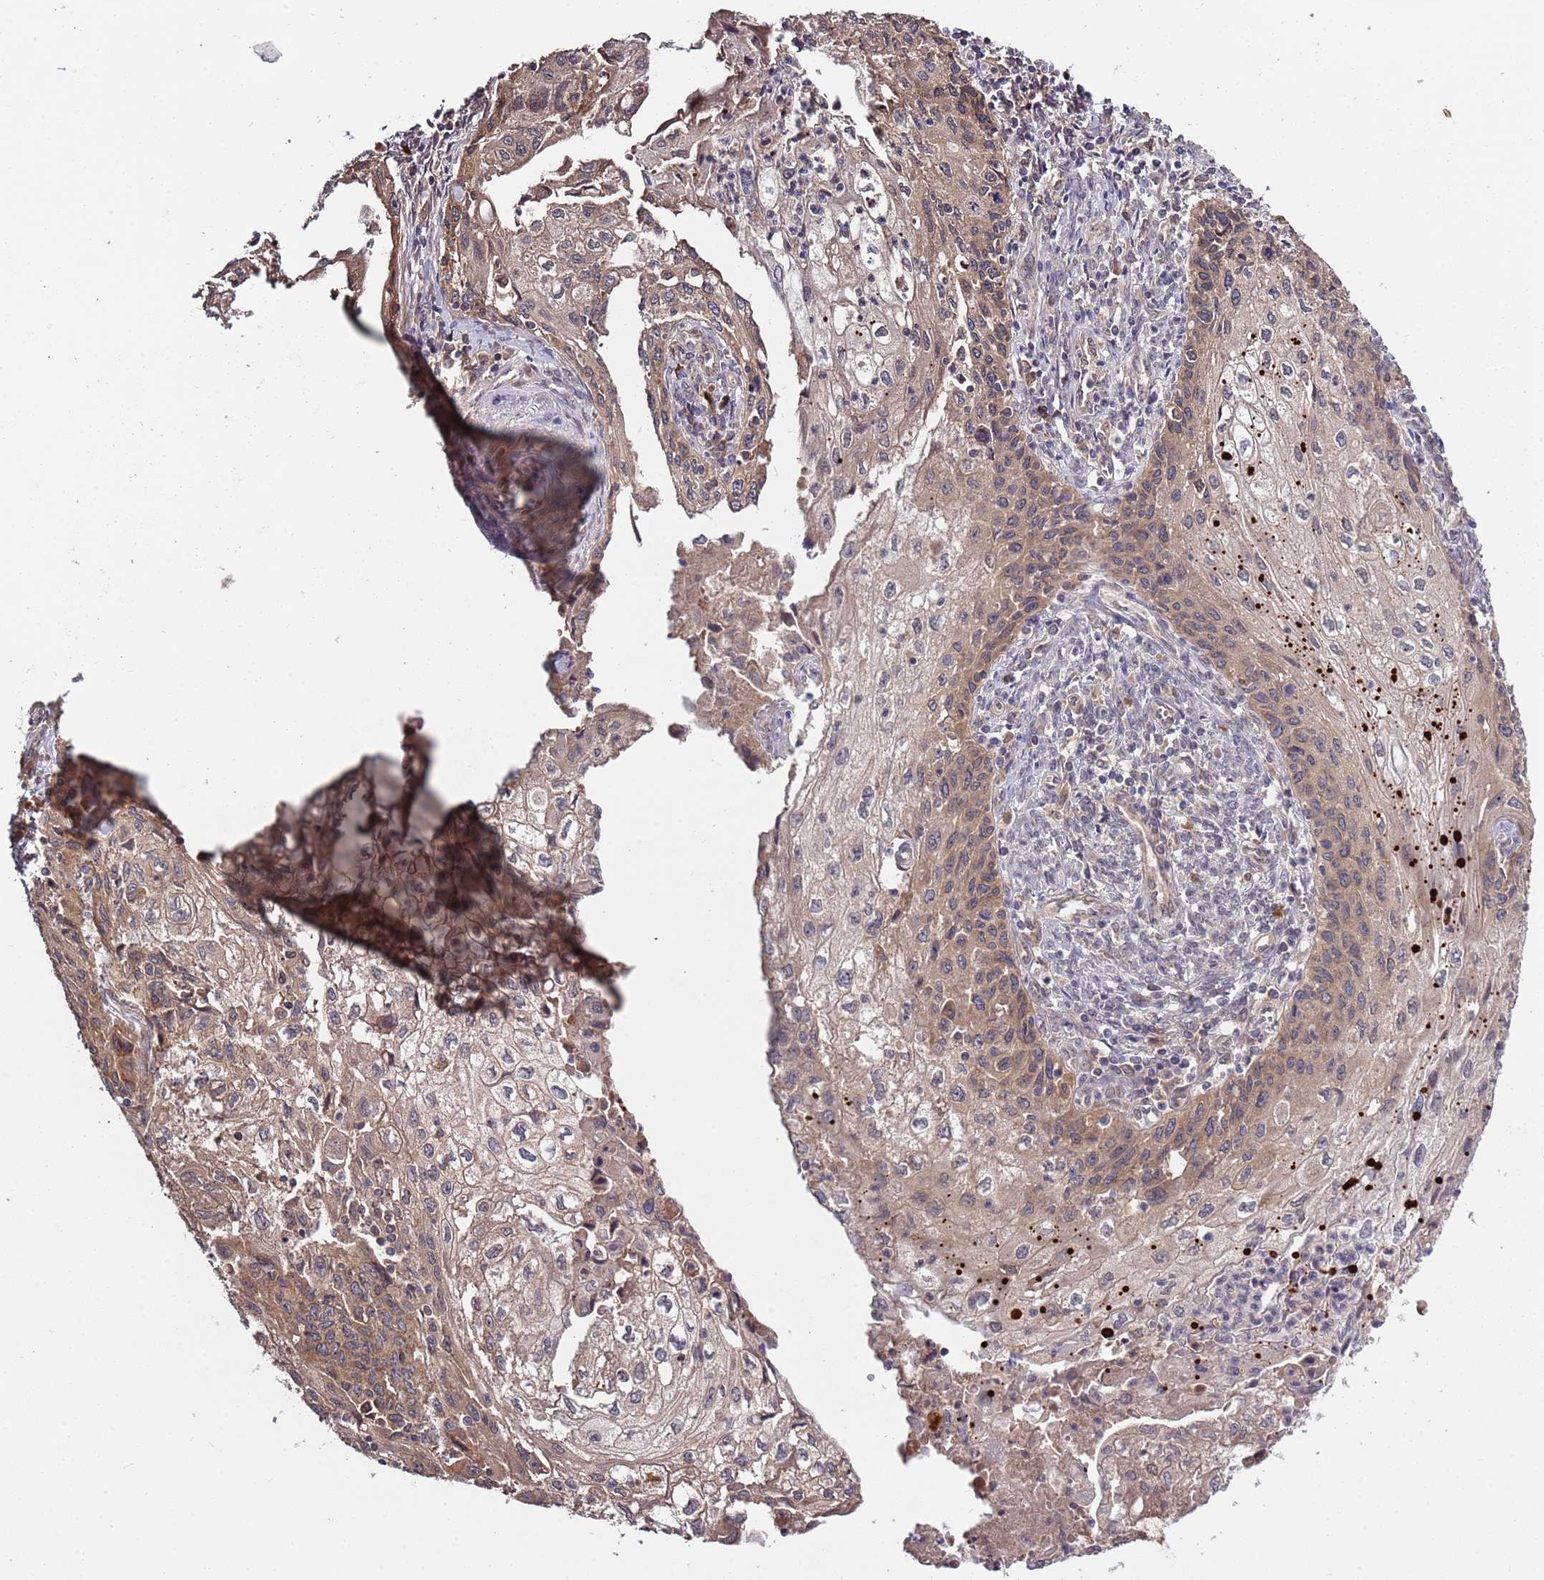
{"staining": {"intensity": "weak", "quantity": "25%-75%", "location": "cytoplasmic/membranous"}, "tissue": "cervical cancer", "cell_type": "Tumor cells", "image_type": "cancer", "snomed": [{"axis": "morphology", "description": "Squamous cell carcinoma, NOS"}, {"axis": "topography", "description": "Cervix"}], "caption": "Protein expression analysis of human cervical squamous cell carcinoma reveals weak cytoplasmic/membranous staining in about 25%-75% of tumor cells. (Stains: DAB in brown, nuclei in blue, Microscopy: brightfield microscopy at high magnification).", "gene": "USP32", "patient": {"sex": "female", "age": 67}}